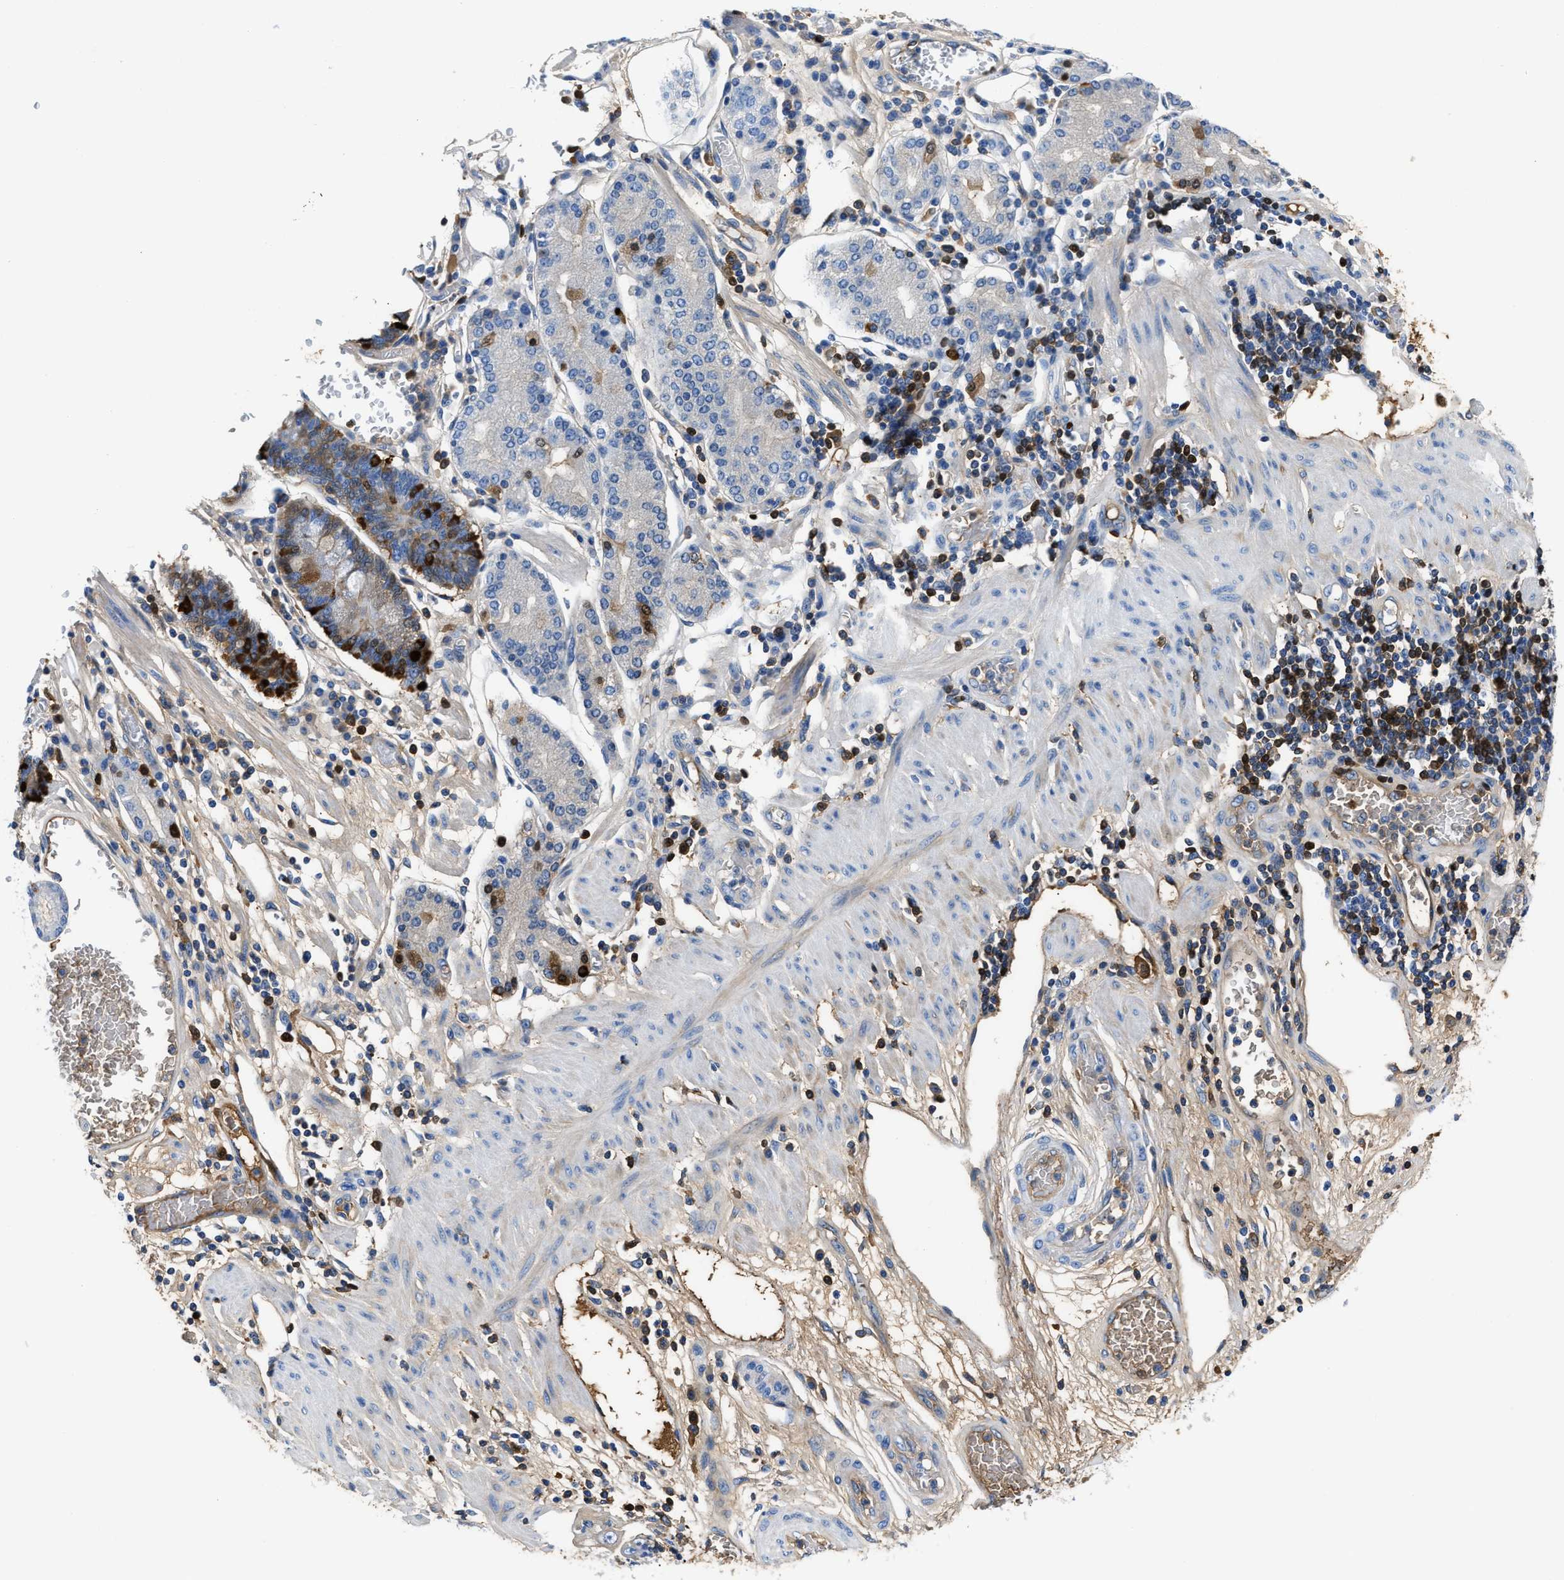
{"staining": {"intensity": "moderate", "quantity": "<25%", "location": "cytoplasmic/membranous"}, "tissue": "stomach cancer", "cell_type": "Tumor cells", "image_type": "cancer", "snomed": [{"axis": "morphology", "description": "Adenocarcinoma, NOS"}, {"axis": "topography", "description": "Stomach"}], "caption": "Immunohistochemical staining of human stomach adenocarcinoma exhibits low levels of moderate cytoplasmic/membranous protein expression in approximately <25% of tumor cells.", "gene": "GC", "patient": {"sex": "female", "age": 73}}